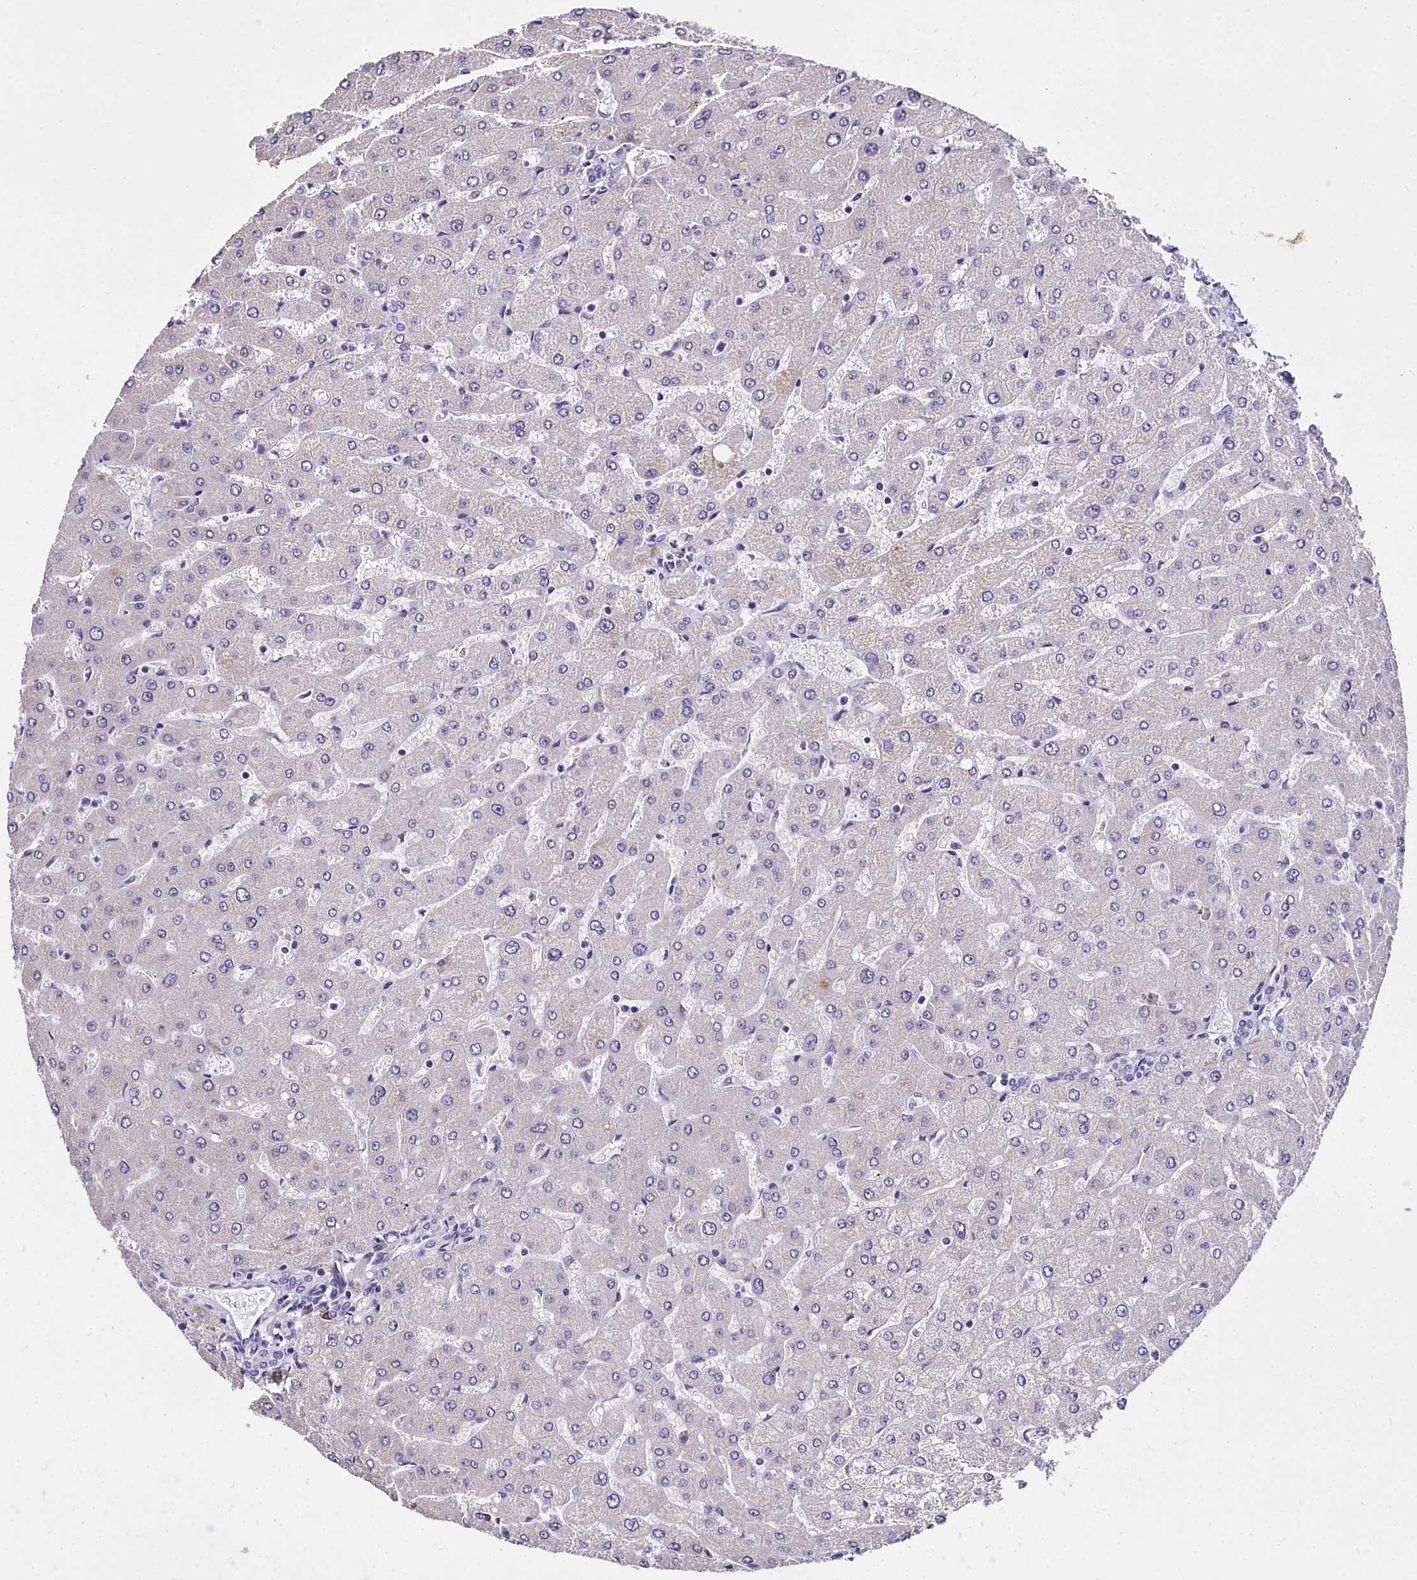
{"staining": {"intensity": "negative", "quantity": "none", "location": "none"}, "tissue": "liver", "cell_type": "Cholangiocytes", "image_type": "normal", "snomed": [{"axis": "morphology", "description": "Normal tissue, NOS"}, {"axis": "topography", "description": "Liver"}], "caption": "This is a histopathology image of immunohistochemistry (IHC) staining of benign liver, which shows no expression in cholangiocytes.", "gene": "MS4A18", "patient": {"sex": "male", "age": 55}}